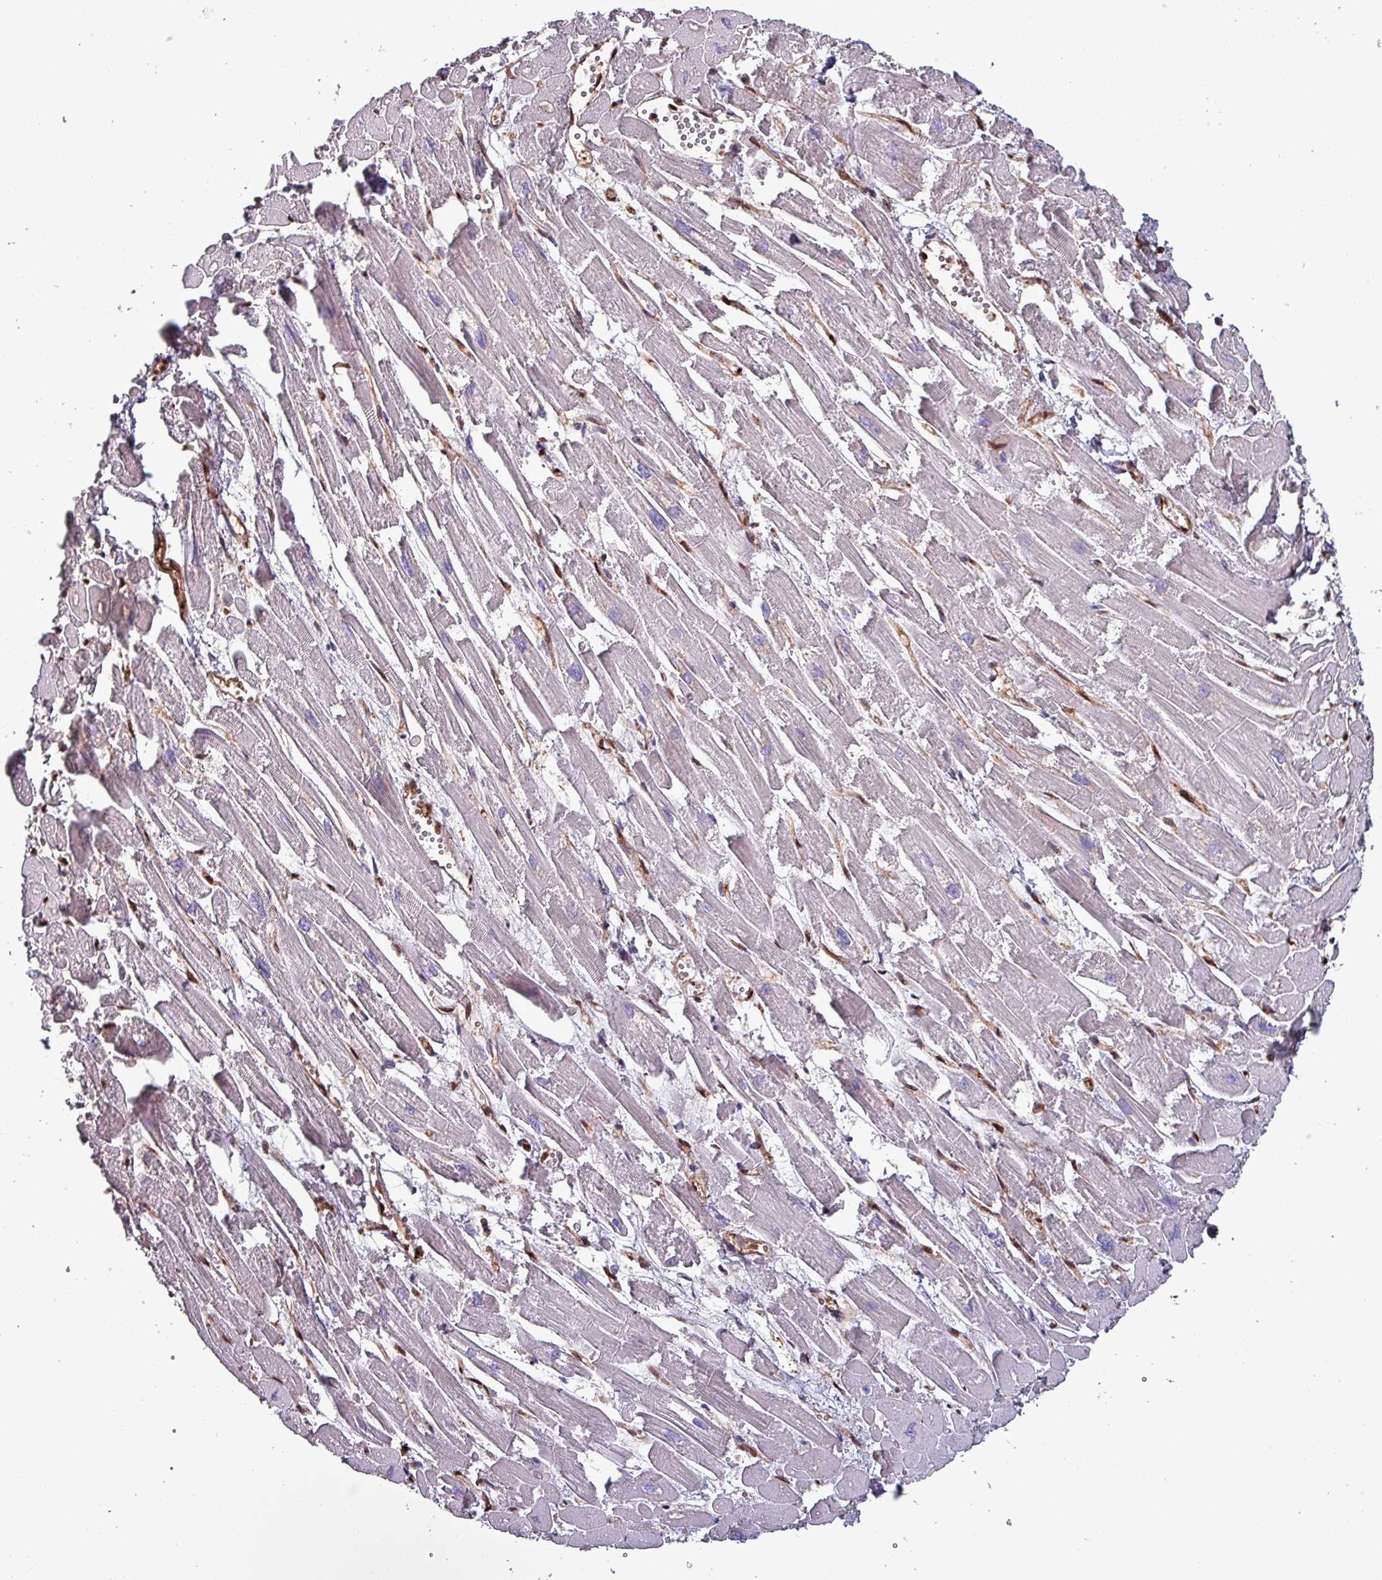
{"staining": {"intensity": "negative", "quantity": "none", "location": "none"}, "tissue": "heart muscle", "cell_type": "Cardiomyocytes", "image_type": "normal", "snomed": [{"axis": "morphology", "description": "Normal tissue, NOS"}, {"axis": "topography", "description": "Heart"}], "caption": "DAB (3,3'-diaminobenzidine) immunohistochemical staining of unremarkable human heart muscle demonstrates no significant expression in cardiomyocytes.", "gene": "PSMB8", "patient": {"sex": "male", "age": 54}}